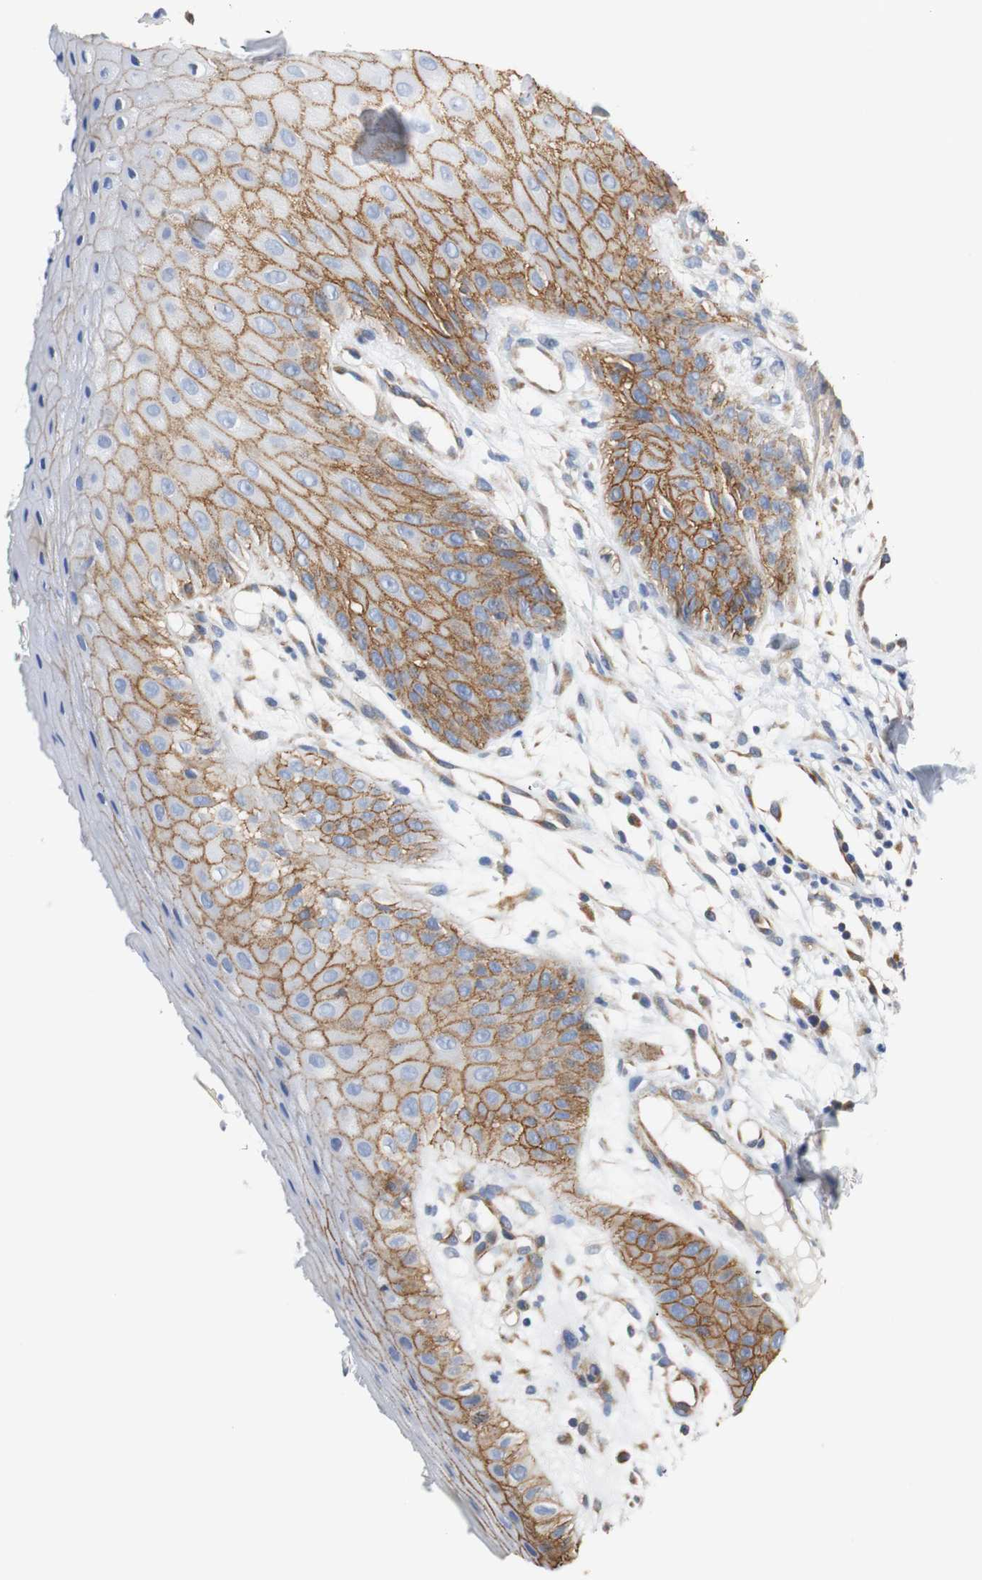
{"staining": {"intensity": "negative", "quantity": "none", "location": "none"}, "tissue": "skin cancer", "cell_type": "Tumor cells", "image_type": "cancer", "snomed": [{"axis": "morphology", "description": "Basal cell carcinoma"}, {"axis": "topography", "description": "Skin"}], "caption": "Skin basal cell carcinoma was stained to show a protein in brown. There is no significant expression in tumor cells.", "gene": "PCK1", "patient": {"sex": "male", "age": 87}}